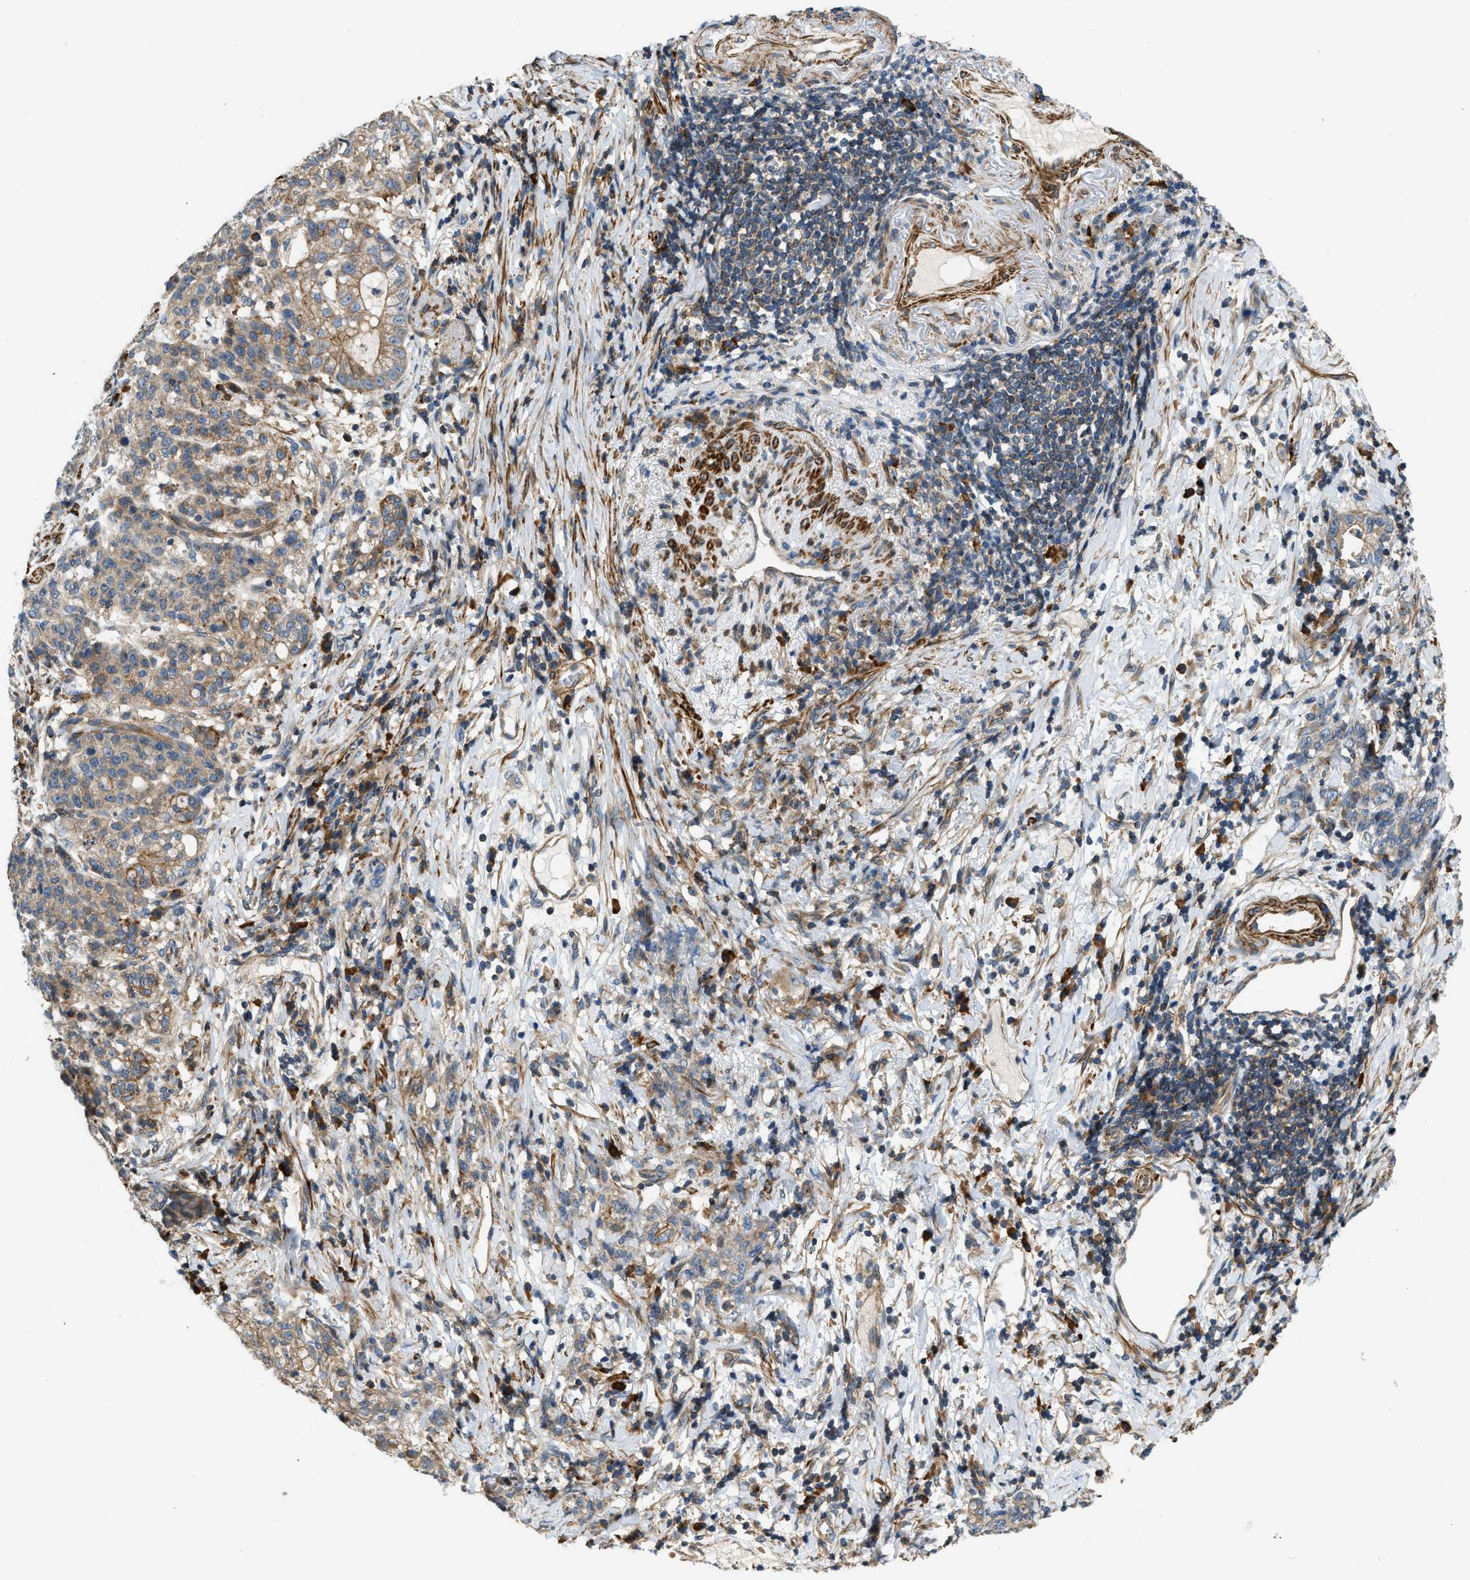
{"staining": {"intensity": "moderate", "quantity": ">75%", "location": "cytoplasmic/membranous"}, "tissue": "stomach cancer", "cell_type": "Tumor cells", "image_type": "cancer", "snomed": [{"axis": "morphology", "description": "Adenocarcinoma, NOS"}, {"axis": "topography", "description": "Stomach, lower"}], "caption": "IHC (DAB) staining of stomach cancer (adenocarcinoma) shows moderate cytoplasmic/membranous protein expression in about >75% of tumor cells. The protein is stained brown, and the nuclei are stained in blue (DAB (3,3'-diaminobenzidine) IHC with brightfield microscopy, high magnification).", "gene": "BTN3A2", "patient": {"sex": "male", "age": 88}}